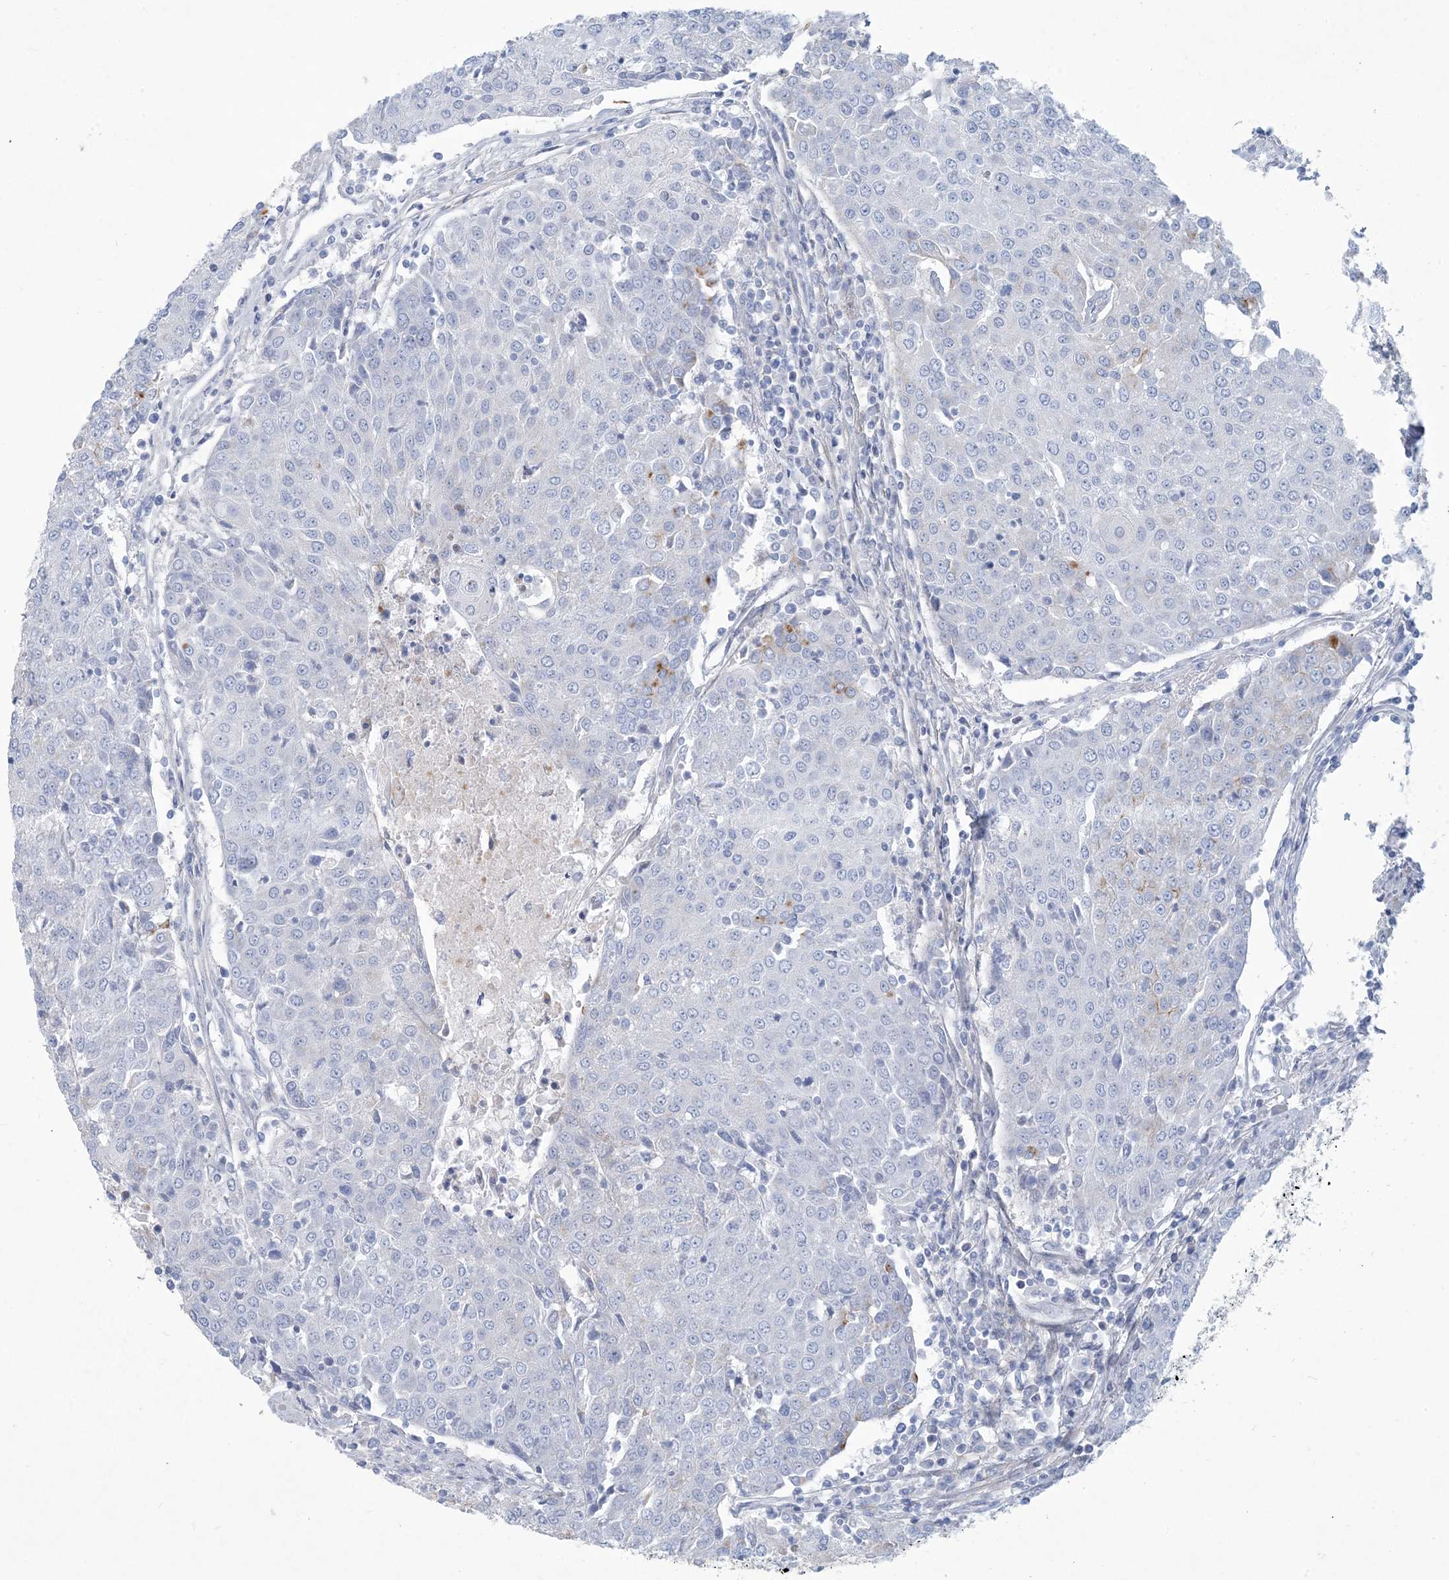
{"staining": {"intensity": "negative", "quantity": "none", "location": "none"}, "tissue": "urothelial cancer", "cell_type": "Tumor cells", "image_type": "cancer", "snomed": [{"axis": "morphology", "description": "Urothelial carcinoma, High grade"}, {"axis": "topography", "description": "Urinary bladder"}], "caption": "An immunohistochemistry image of urothelial cancer is shown. There is no staining in tumor cells of urothelial cancer. (Brightfield microscopy of DAB immunohistochemistry at high magnification).", "gene": "MOXD1", "patient": {"sex": "female", "age": 85}}